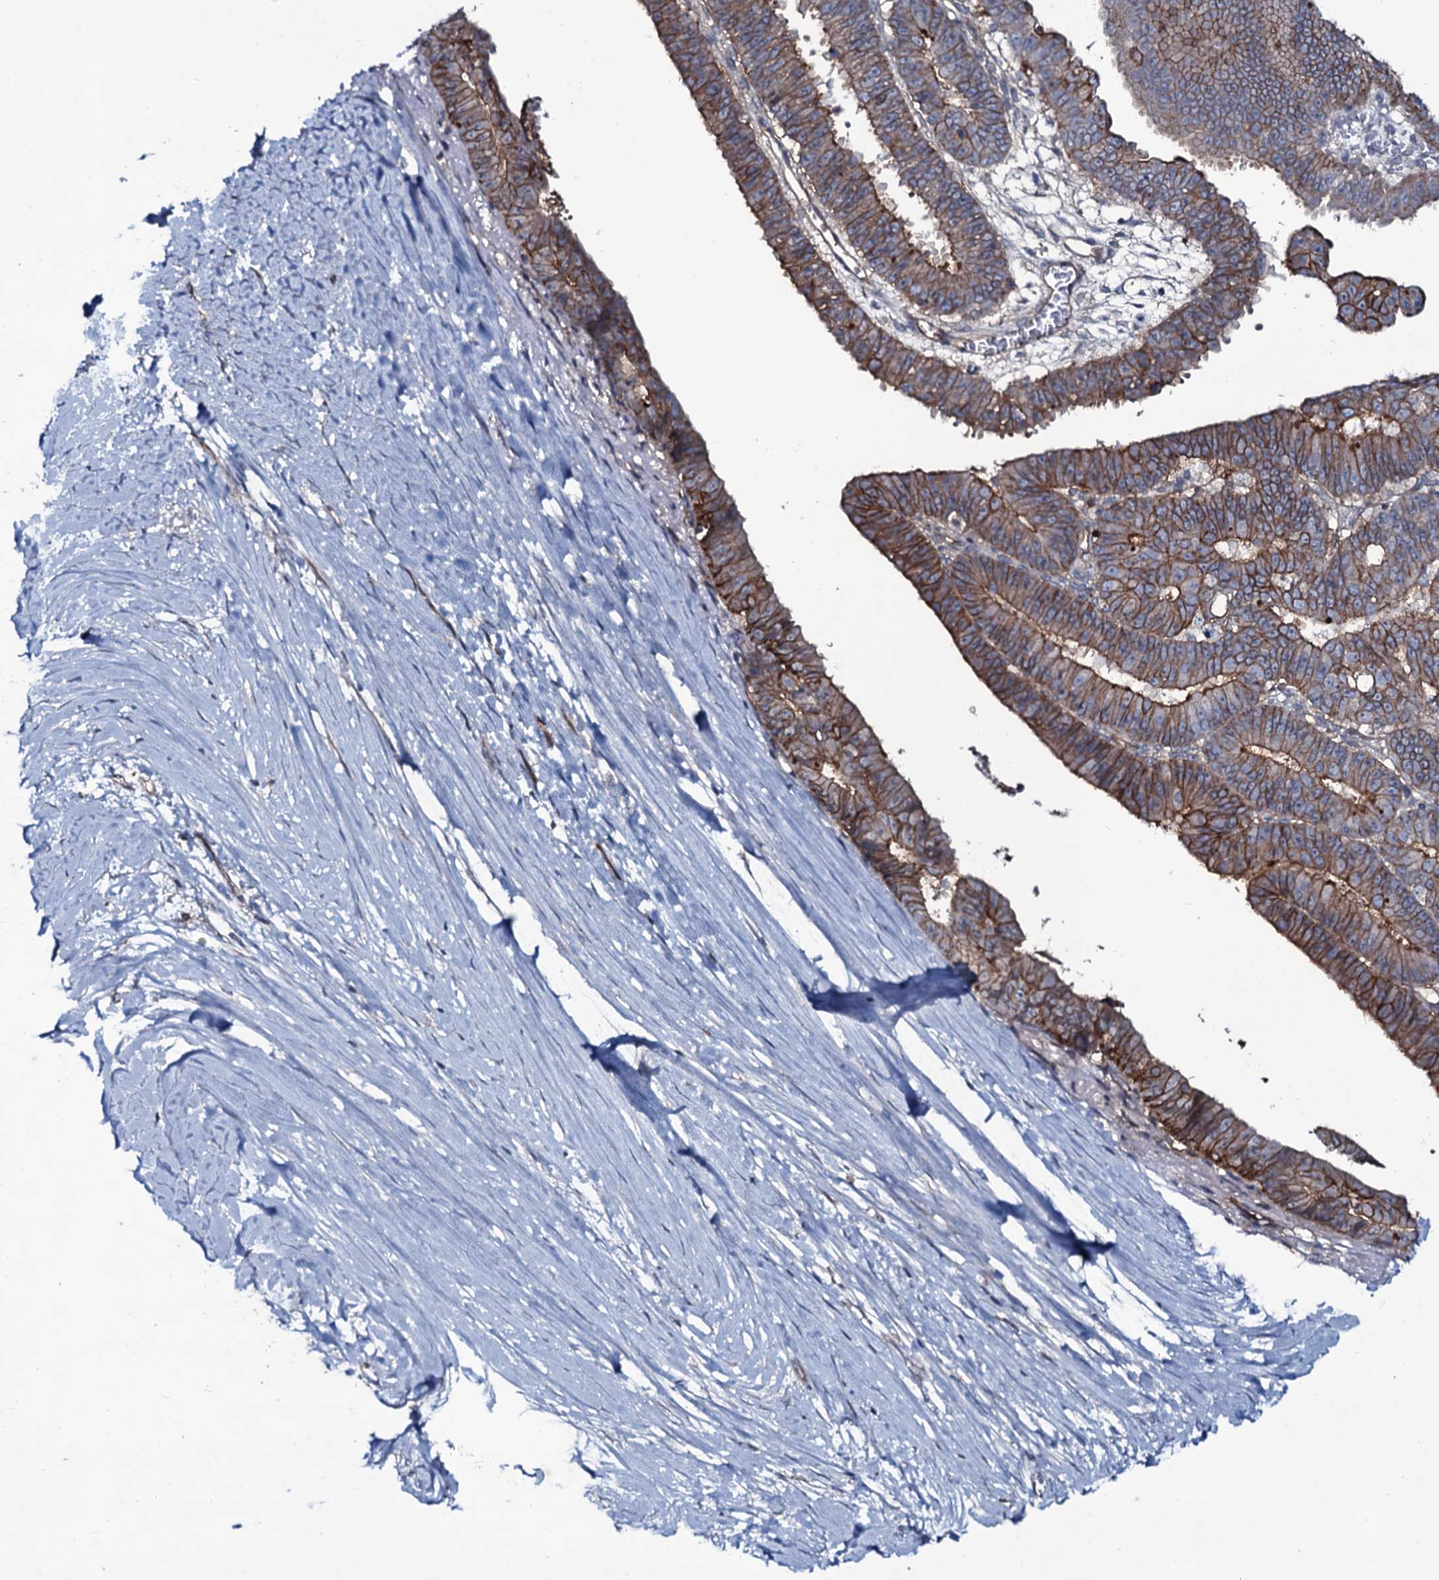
{"staining": {"intensity": "moderate", "quantity": "25%-75%", "location": "cytoplasmic/membranous"}, "tissue": "ovarian cancer", "cell_type": "Tumor cells", "image_type": "cancer", "snomed": [{"axis": "morphology", "description": "Carcinoma, endometroid"}, {"axis": "topography", "description": "Appendix"}, {"axis": "topography", "description": "Ovary"}], "caption": "The photomicrograph shows staining of ovarian endometroid carcinoma, revealing moderate cytoplasmic/membranous protein staining (brown color) within tumor cells.", "gene": "SNAP23", "patient": {"sex": "female", "age": 42}}